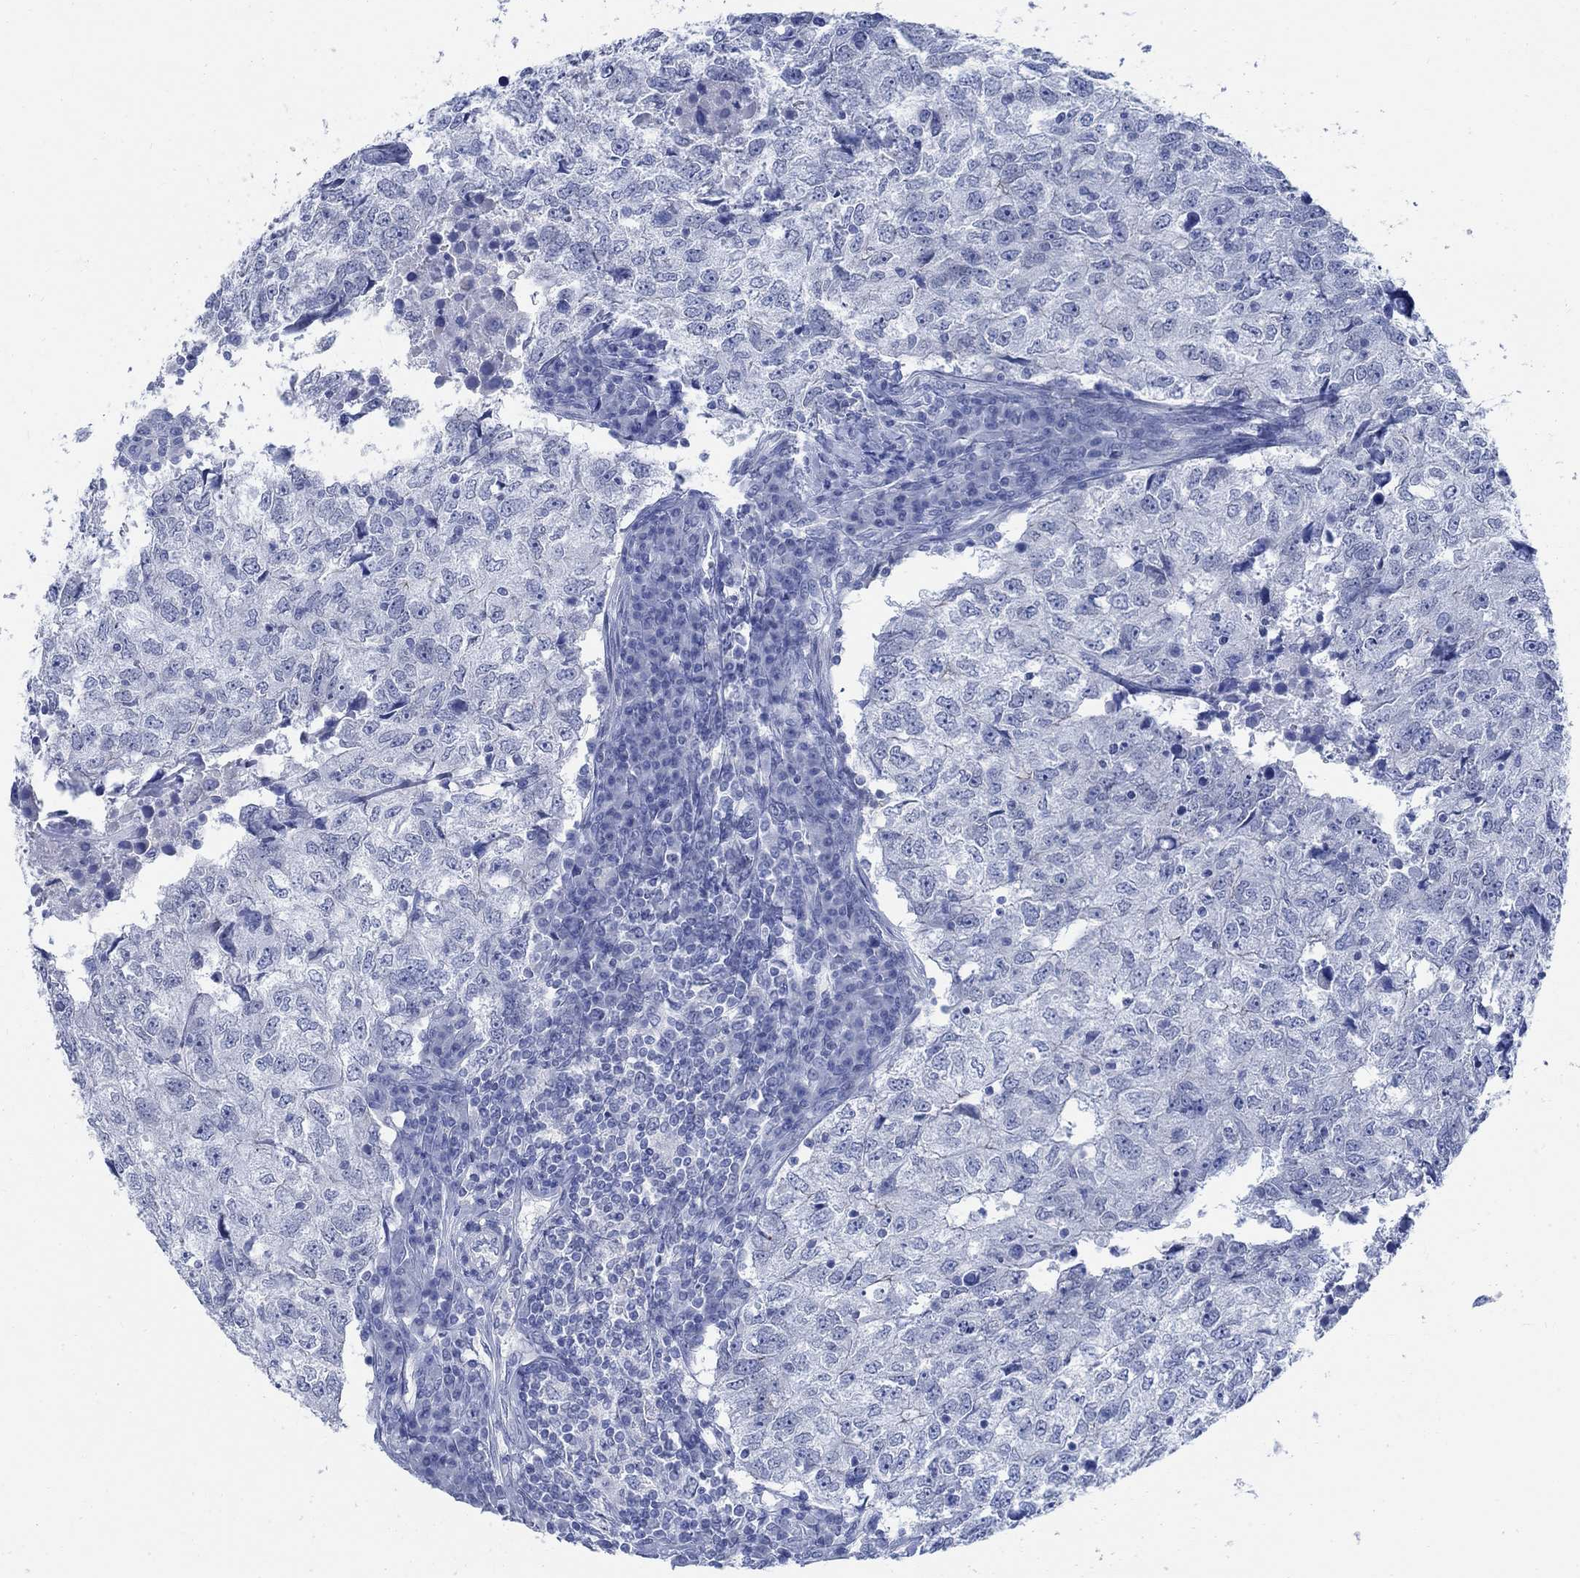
{"staining": {"intensity": "negative", "quantity": "none", "location": "none"}, "tissue": "breast cancer", "cell_type": "Tumor cells", "image_type": "cancer", "snomed": [{"axis": "morphology", "description": "Duct carcinoma"}, {"axis": "topography", "description": "Breast"}], "caption": "IHC of breast cancer exhibits no expression in tumor cells.", "gene": "CAMK2N1", "patient": {"sex": "female", "age": 30}}